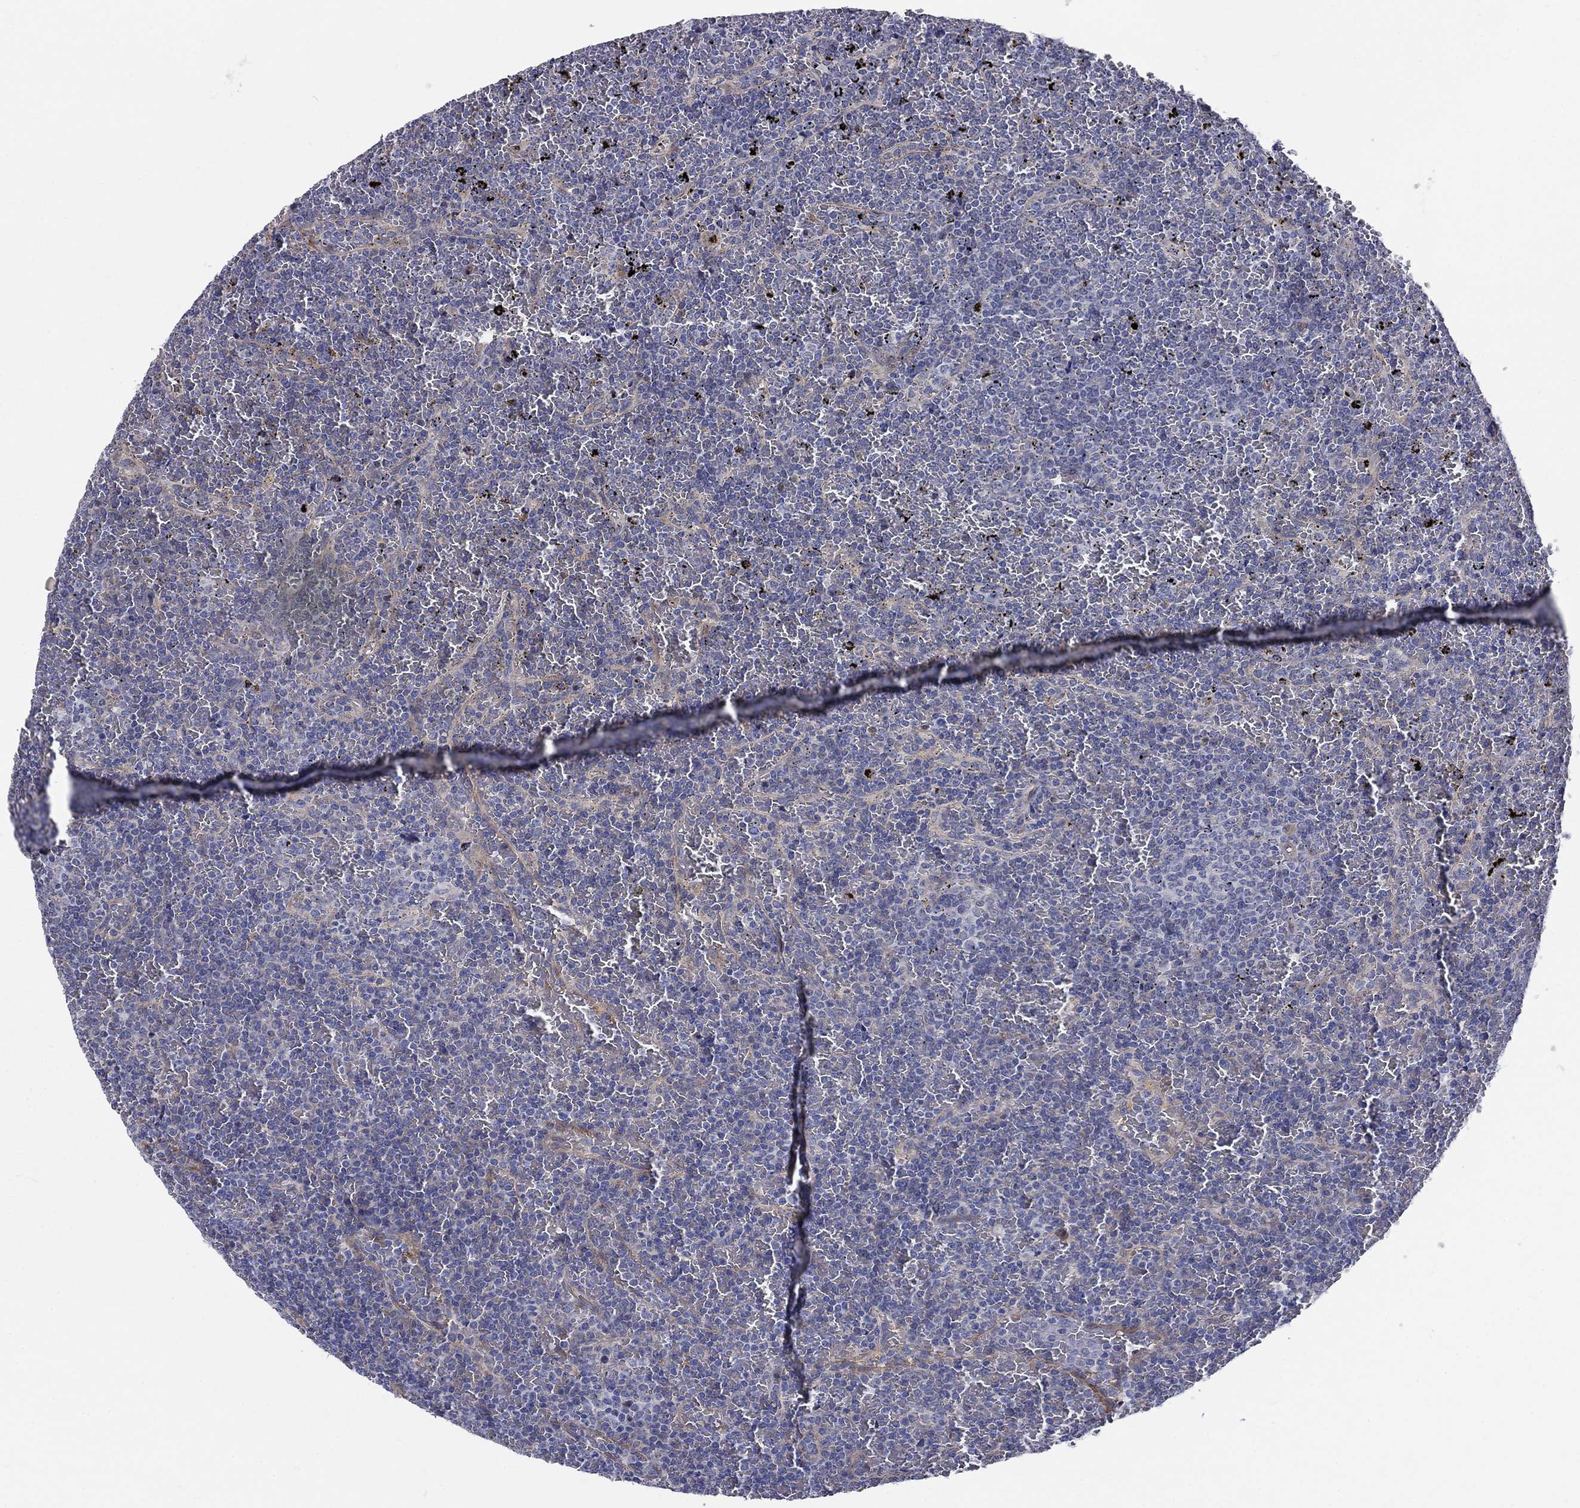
{"staining": {"intensity": "negative", "quantity": "none", "location": "none"}, "tissue": "lymphoma", "cell_type": "Tumor cells", "image_type": "cancer", "snomed": [{"axis": "morphology", "description": "Malignant lymphoma, non-Hodgkin's type, Low grade"}, {"axis": "topography", "description": "Spleen"}], "caption": "High power microscopy image of an immunohistochemistry histopathology image of malignant lymphoma, non-Hodgkin's type (low-grade), revealing no significant staining in tumor cells.", "gene": "EMP2", "patient": {"sex": "female", "age": 77}}